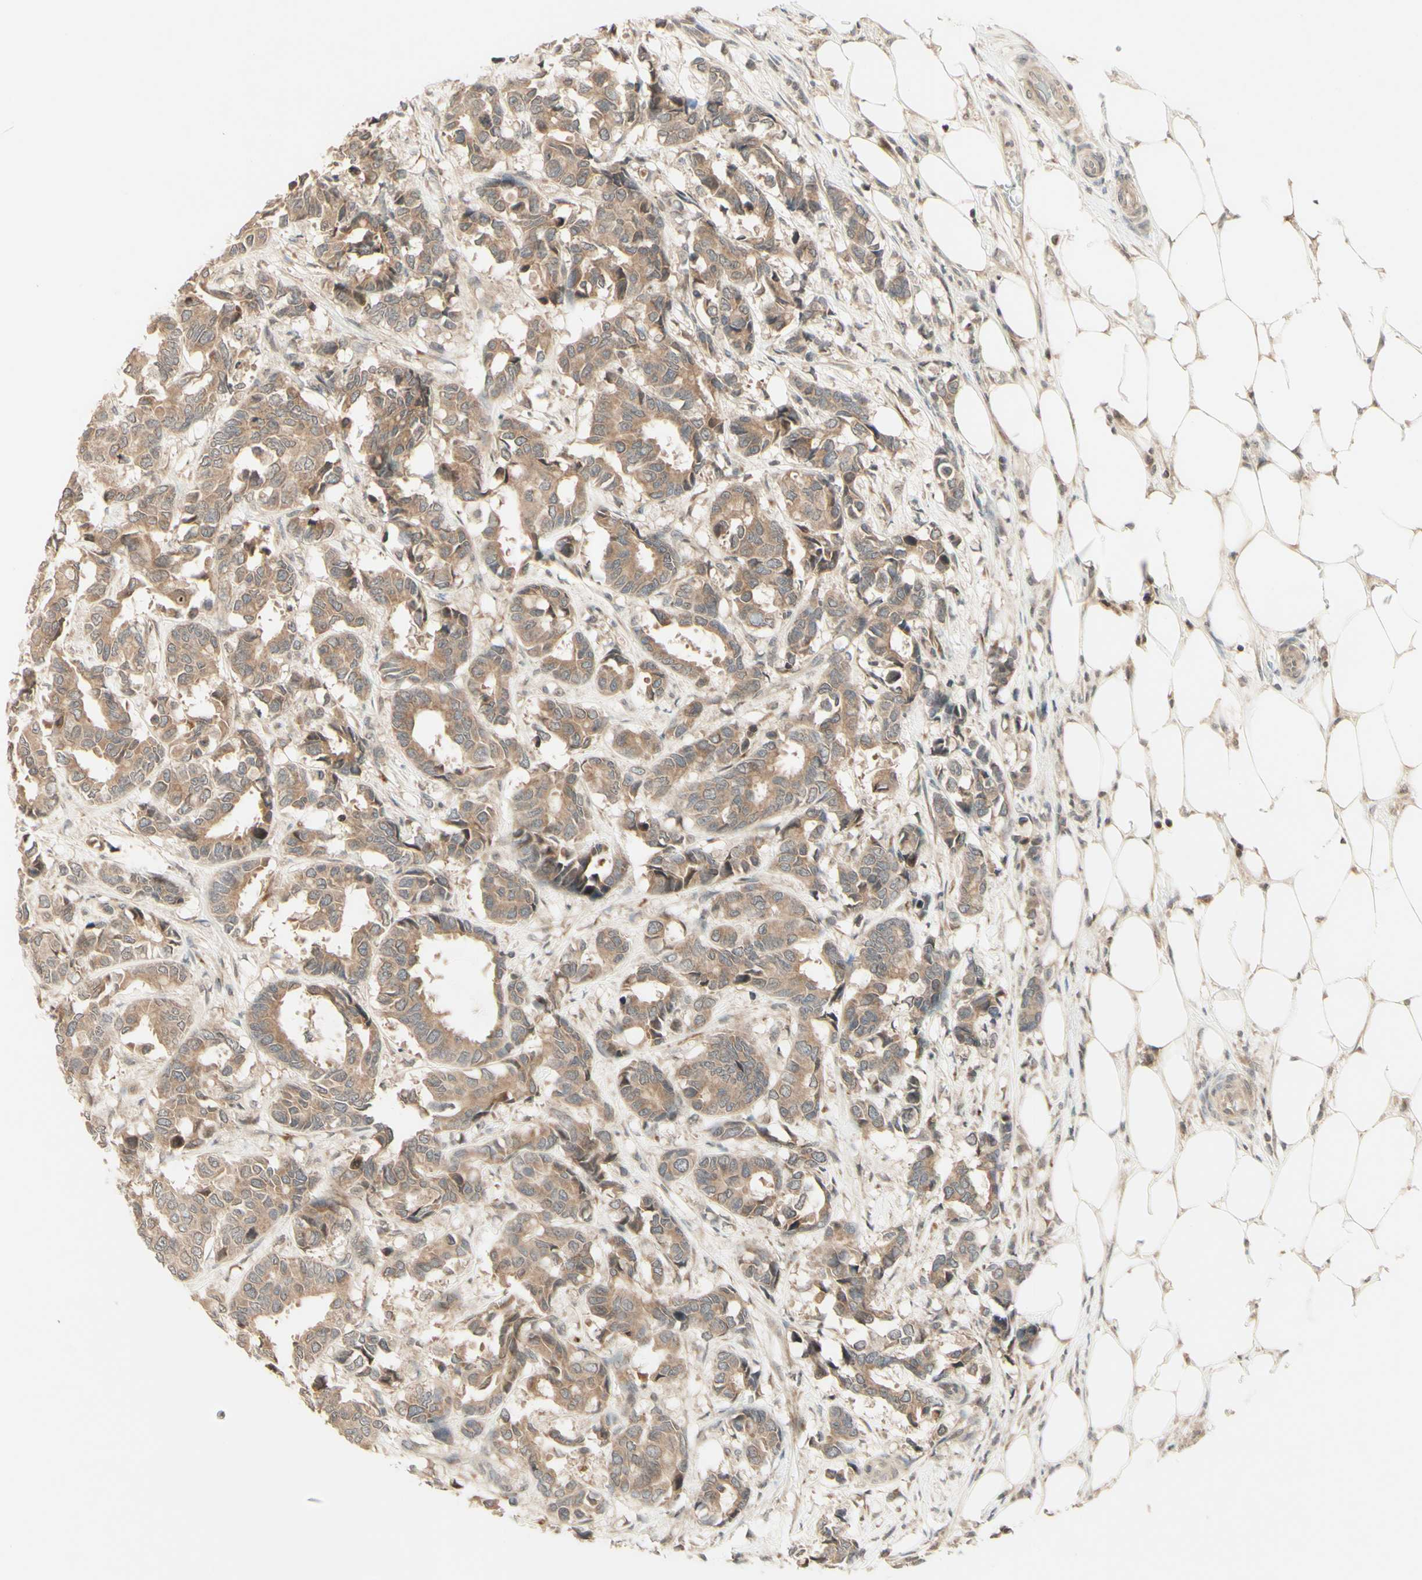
{"staining": {"intensity": "weak", "quantity": ">75%", "location": "cytoplasmic/membranous"}, "tissue": "breast cancer", "cell_type": "Tumor cells", "image_type": "cancer", "snomed": [{"axis": "morphology", "description": "Duct carcinoma"}, {"axis": "topography", "description": "Breast"}], "caption": "A brown stain labels weak cytoplasmic/membranous expression of a protein in breast cancer (invasive ductal carcinoma) tumor cells. (brown staining indicates protein expression, while blue staining denotes nuclei).", "gene": "ZW10", "patient": {"sex": "female", "age": 87}}